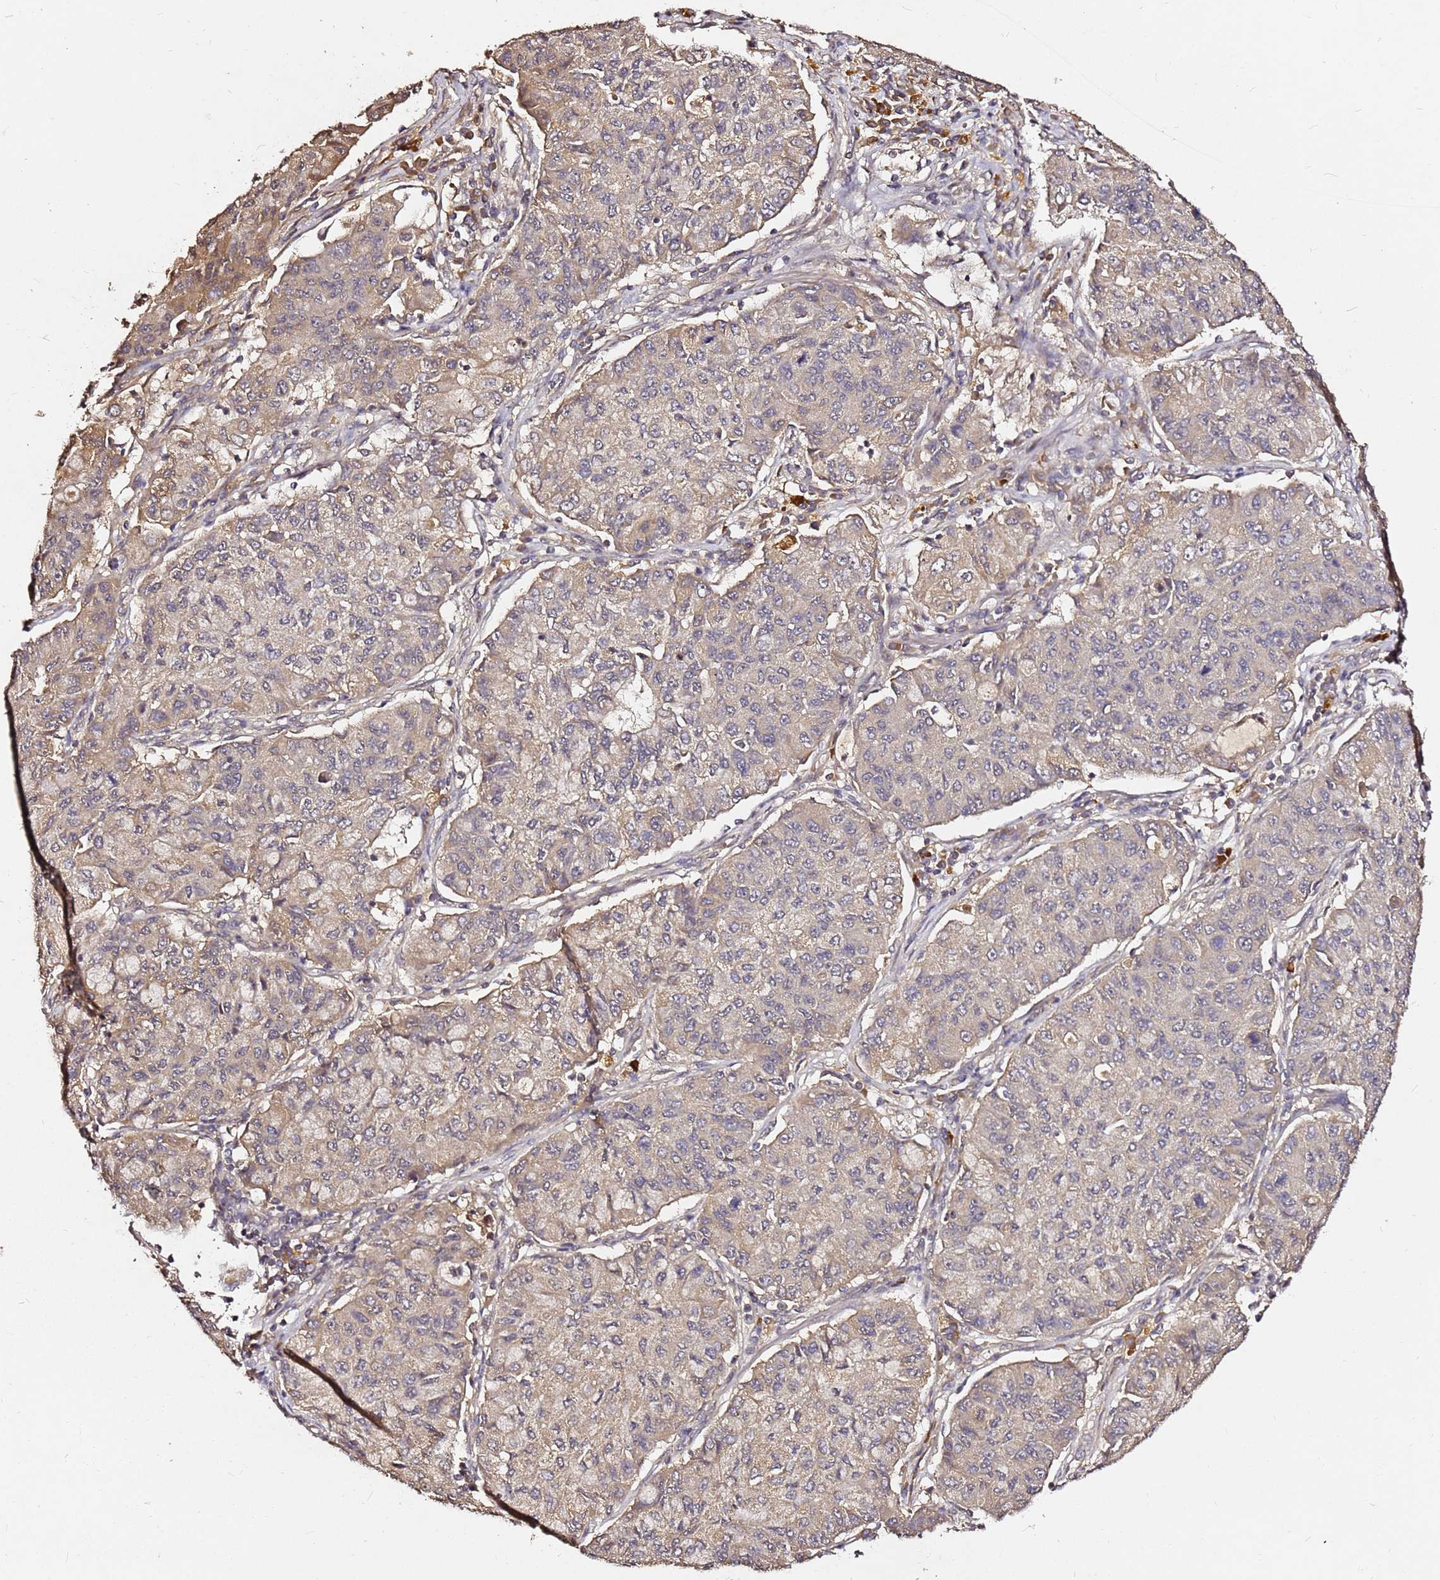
{"staining": {"intensity": "weak", "quantity": "25%-75%", "location": "cytoplasmic/membranous"}, "tissue": "lung cancer", "cell_type": "Tumor cells", "image_type": "cancer", "snomed": [{"axis": "morphology", "description": "Squamous cell carcinoma, NOS"}, {"axis": "topography", "description": "Lung"}], "caption": "This is an image of immunohistochemistry (IHC) staining of squamous cell carcinoma (lung), which shows weak staining in the cytoplasmic/membranous of tumor cells.", "gene": "C6orf136", "patient": {"sex": "male", "age": 74}}